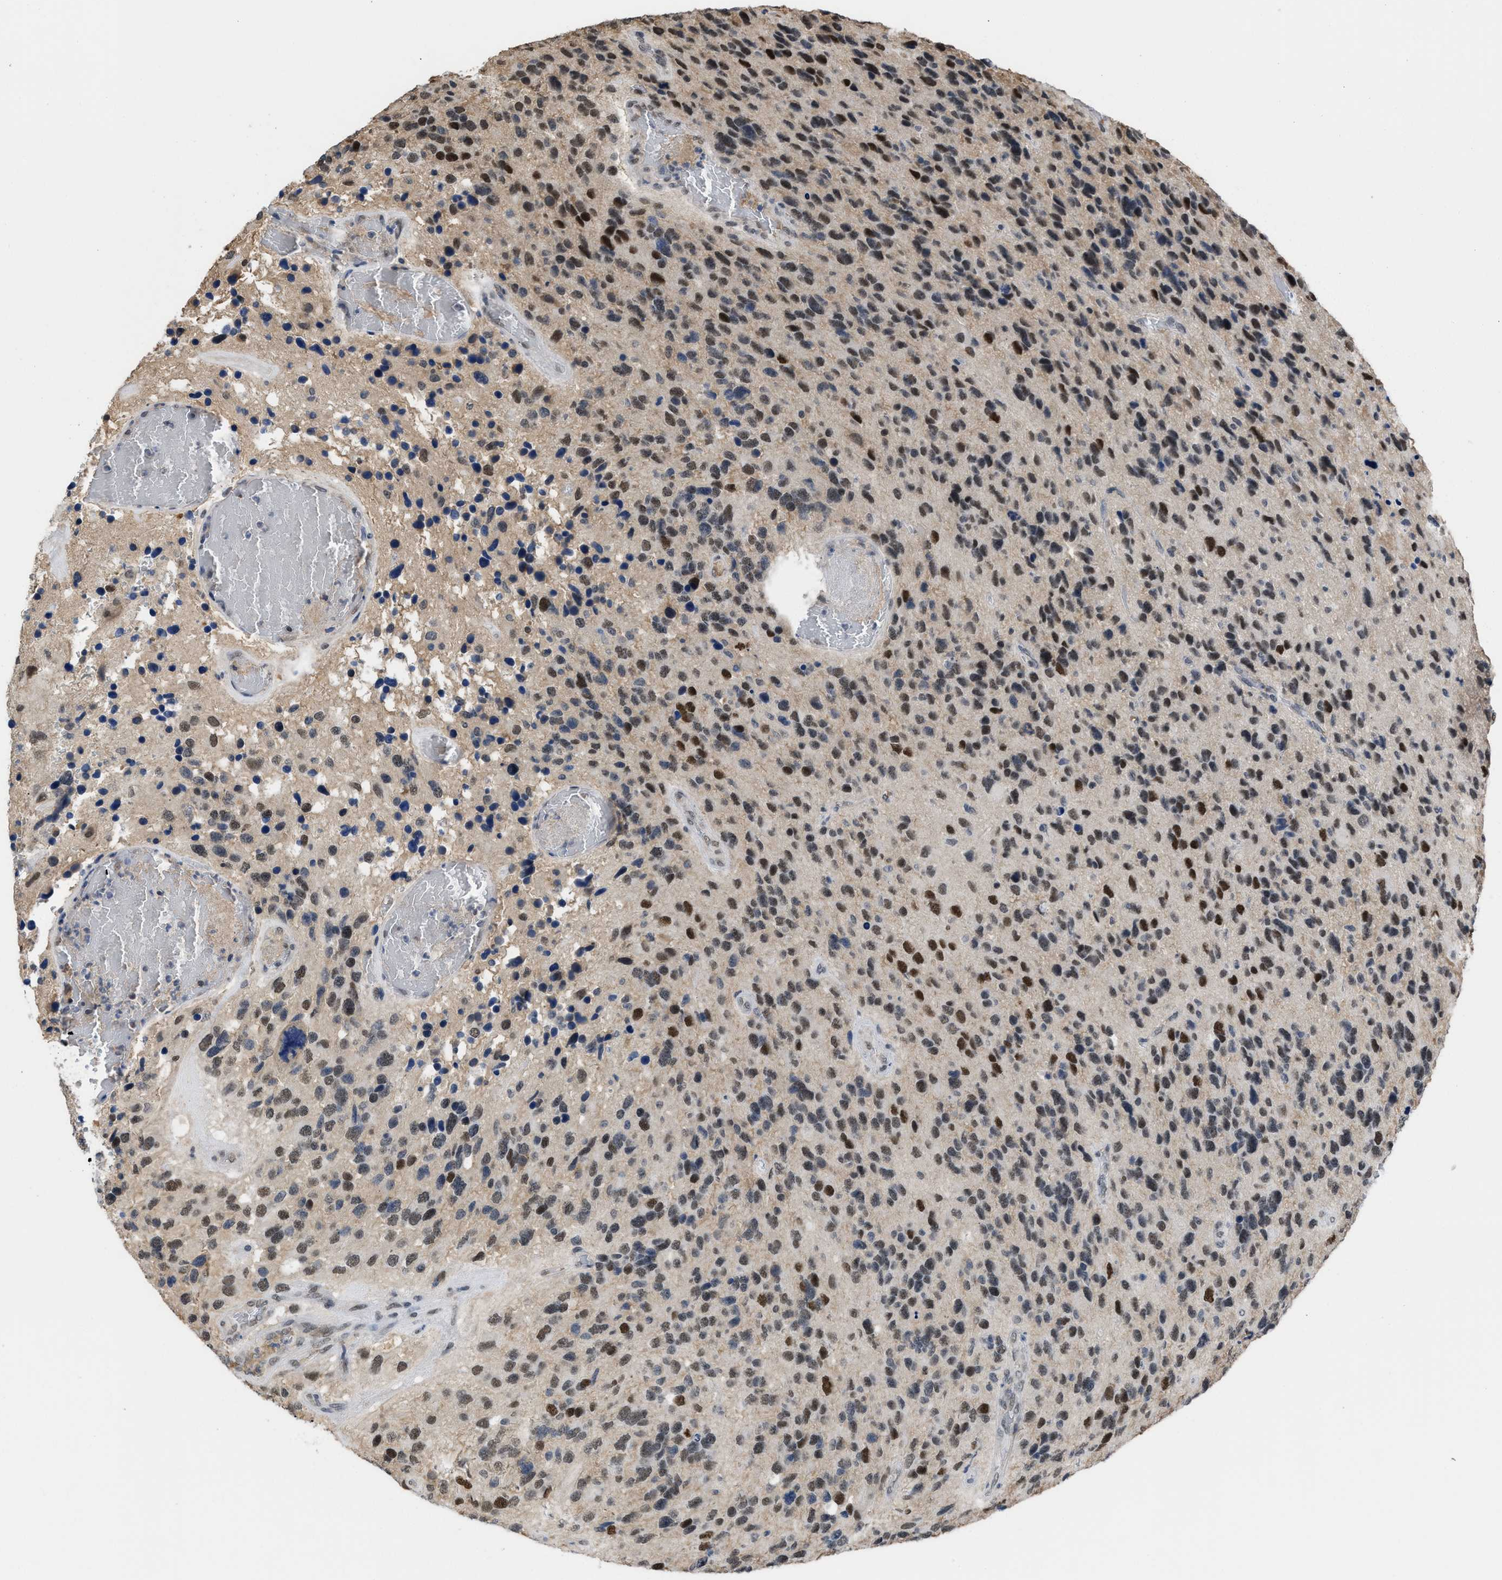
{"staining": {"intensity": "strong", "quantity": ">75%", "location": "nuclear"}, "tissue": "glioma", "cell_type": "Tumor cells", "image_type": "cancer", "snomed": [{"axis": "morphology", "description": "Glioma, malignant, High grade"}, {"axis": "topography", "description": "Brain"}], "caption": "Immunohistochemistry image of human glioma stained for a protein (brown), which displays high levels of strong nuclear staining in about >75% of tumor cells.", "gene": "TERF2IP", "patient": {"sex": "female", "age": 58}}